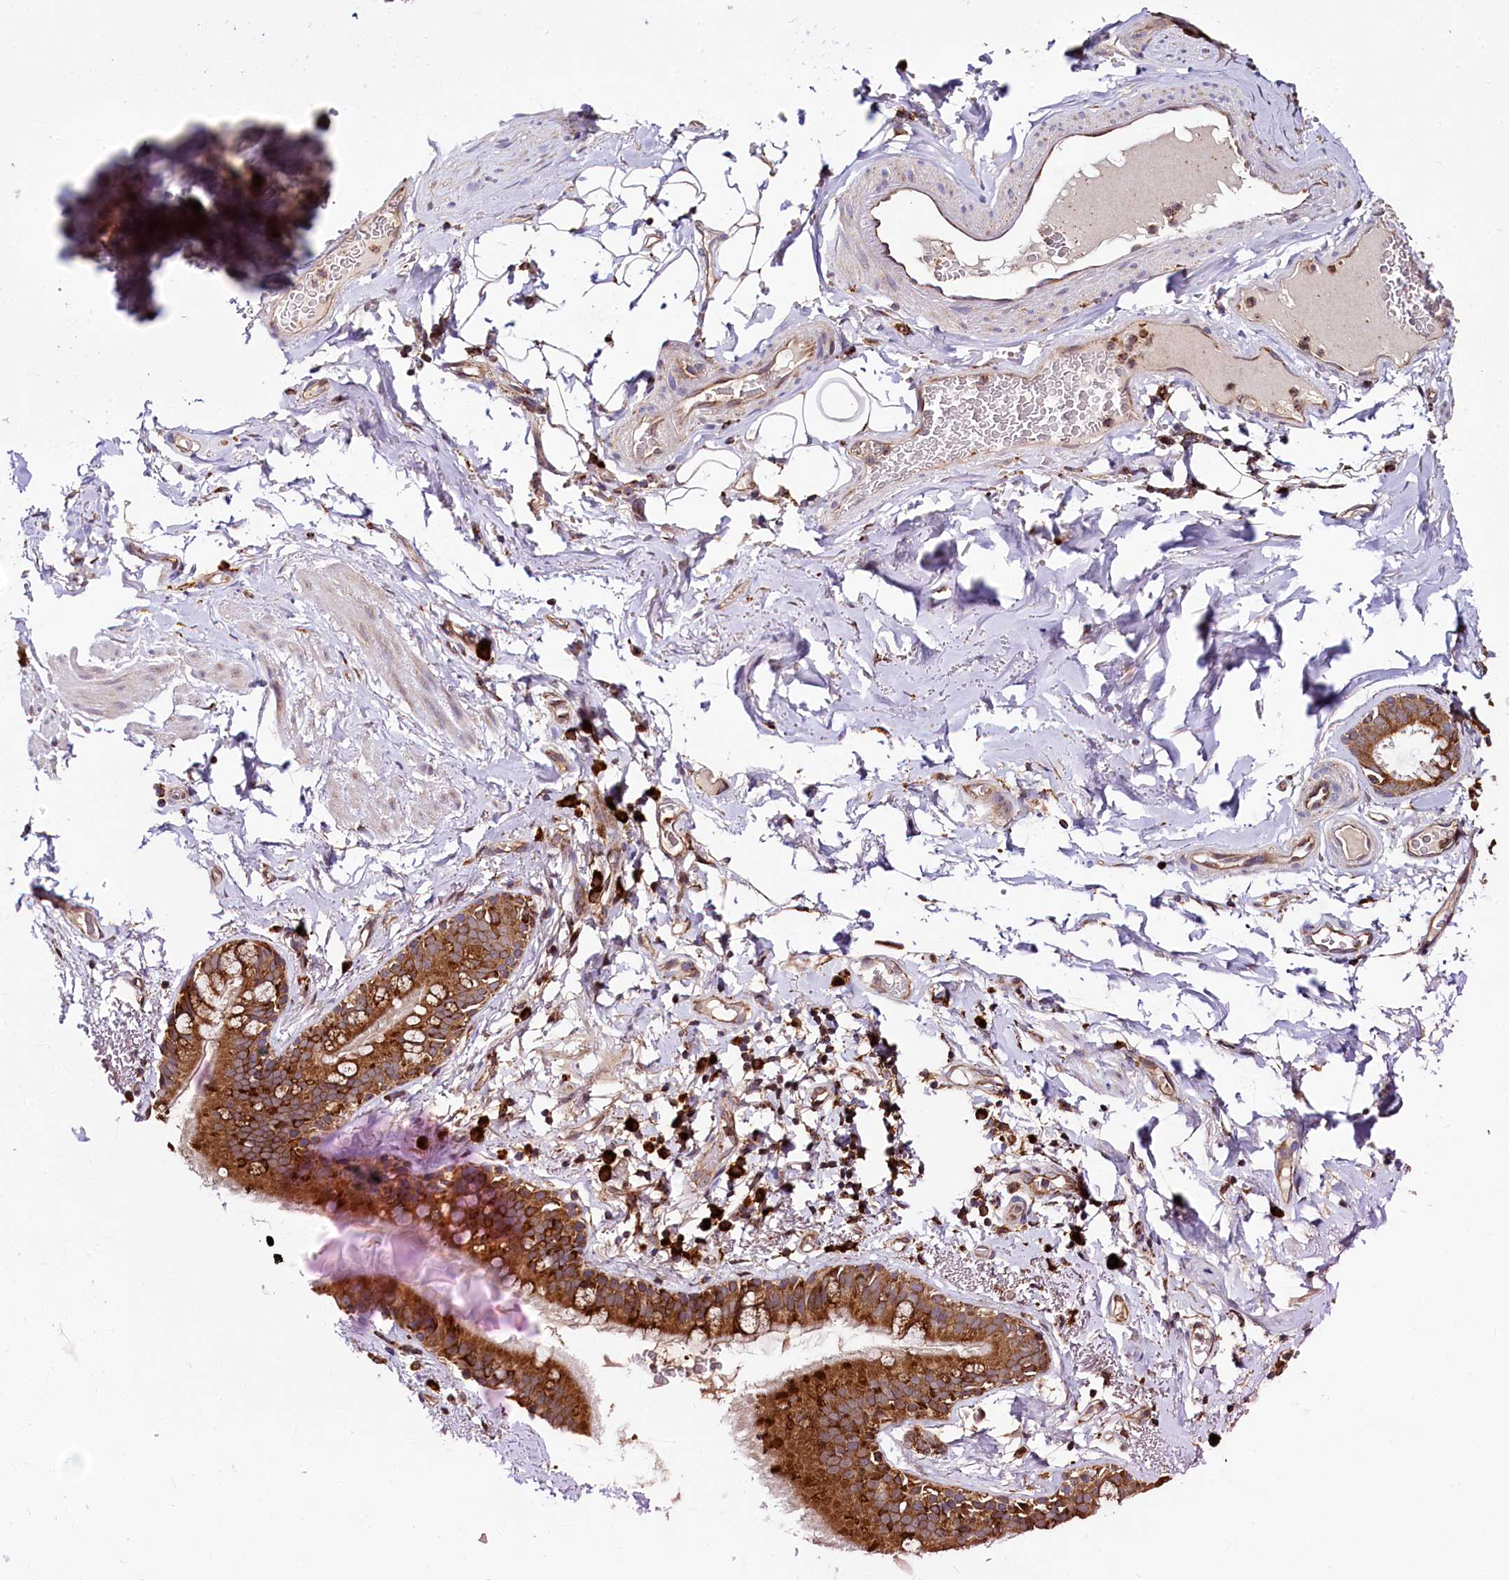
{"staining": {"intensity": "negative", "quantity": "none", "location": "none"}, "tissue": "adipose tissue", "cell_type": "Adipocytes", "image_type": "normal", "snomed": [{"axis": "morphology", "description": "Normal tissue, NOS"}, {"axis": "topography", "description": "Lymph node"}, {"axis": "topography", "description": "Bronchus"}], "caption": "Immunohistochemistry micrograph of normal adipose tissue stained for a protein (brown), which reveals no expression in adipocytes.", "gene": "UFM1", "patient": {"sex": "male", "age": 63}}